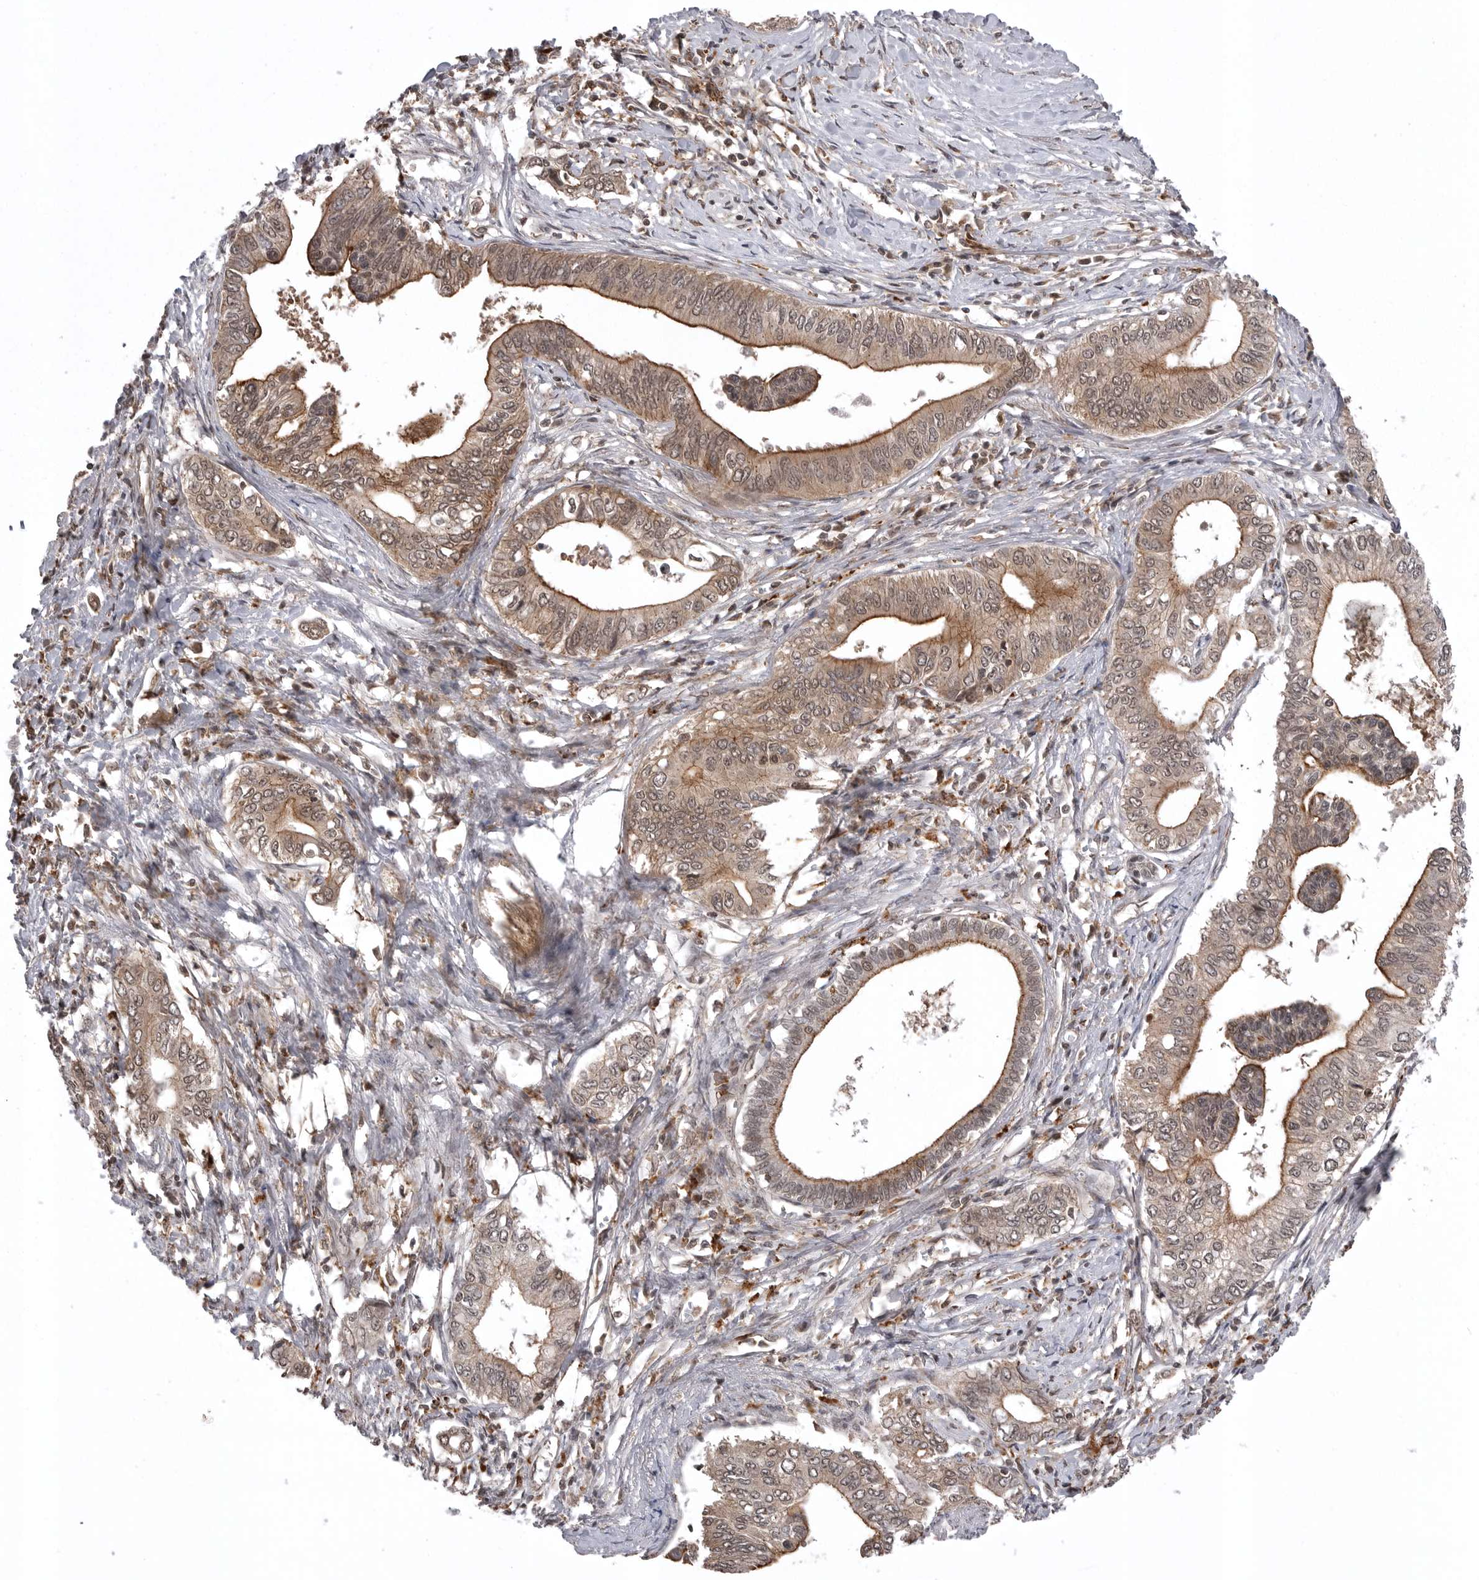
{"staining": {"intensity": "moderate", "quantity": ">75%", "location": "cytoplasmic/membranous,nuclear"}, "tissue": "pancreatic cancer", "cell_type": "Tumor cells", "image_type": "cancer", "snomed": [{"axis": "morphology", "description": "Normal tissue, NOS"}, {"axis": "morphology", "description": "Adenocarcinoma, NOS"}, {"axis": "topography", "description": "Pancreas"}, {"axis": "topography", "description": "Peripheral nerve tissue"}], "caption": "Moderate cytoplasmic/membranous and nuclear staining is appreciated in about >75% of tumor cells in pancreatic adenocarcinoma.", "gene": "AOAH", "patient": {"sex": "male", "age": 59}}